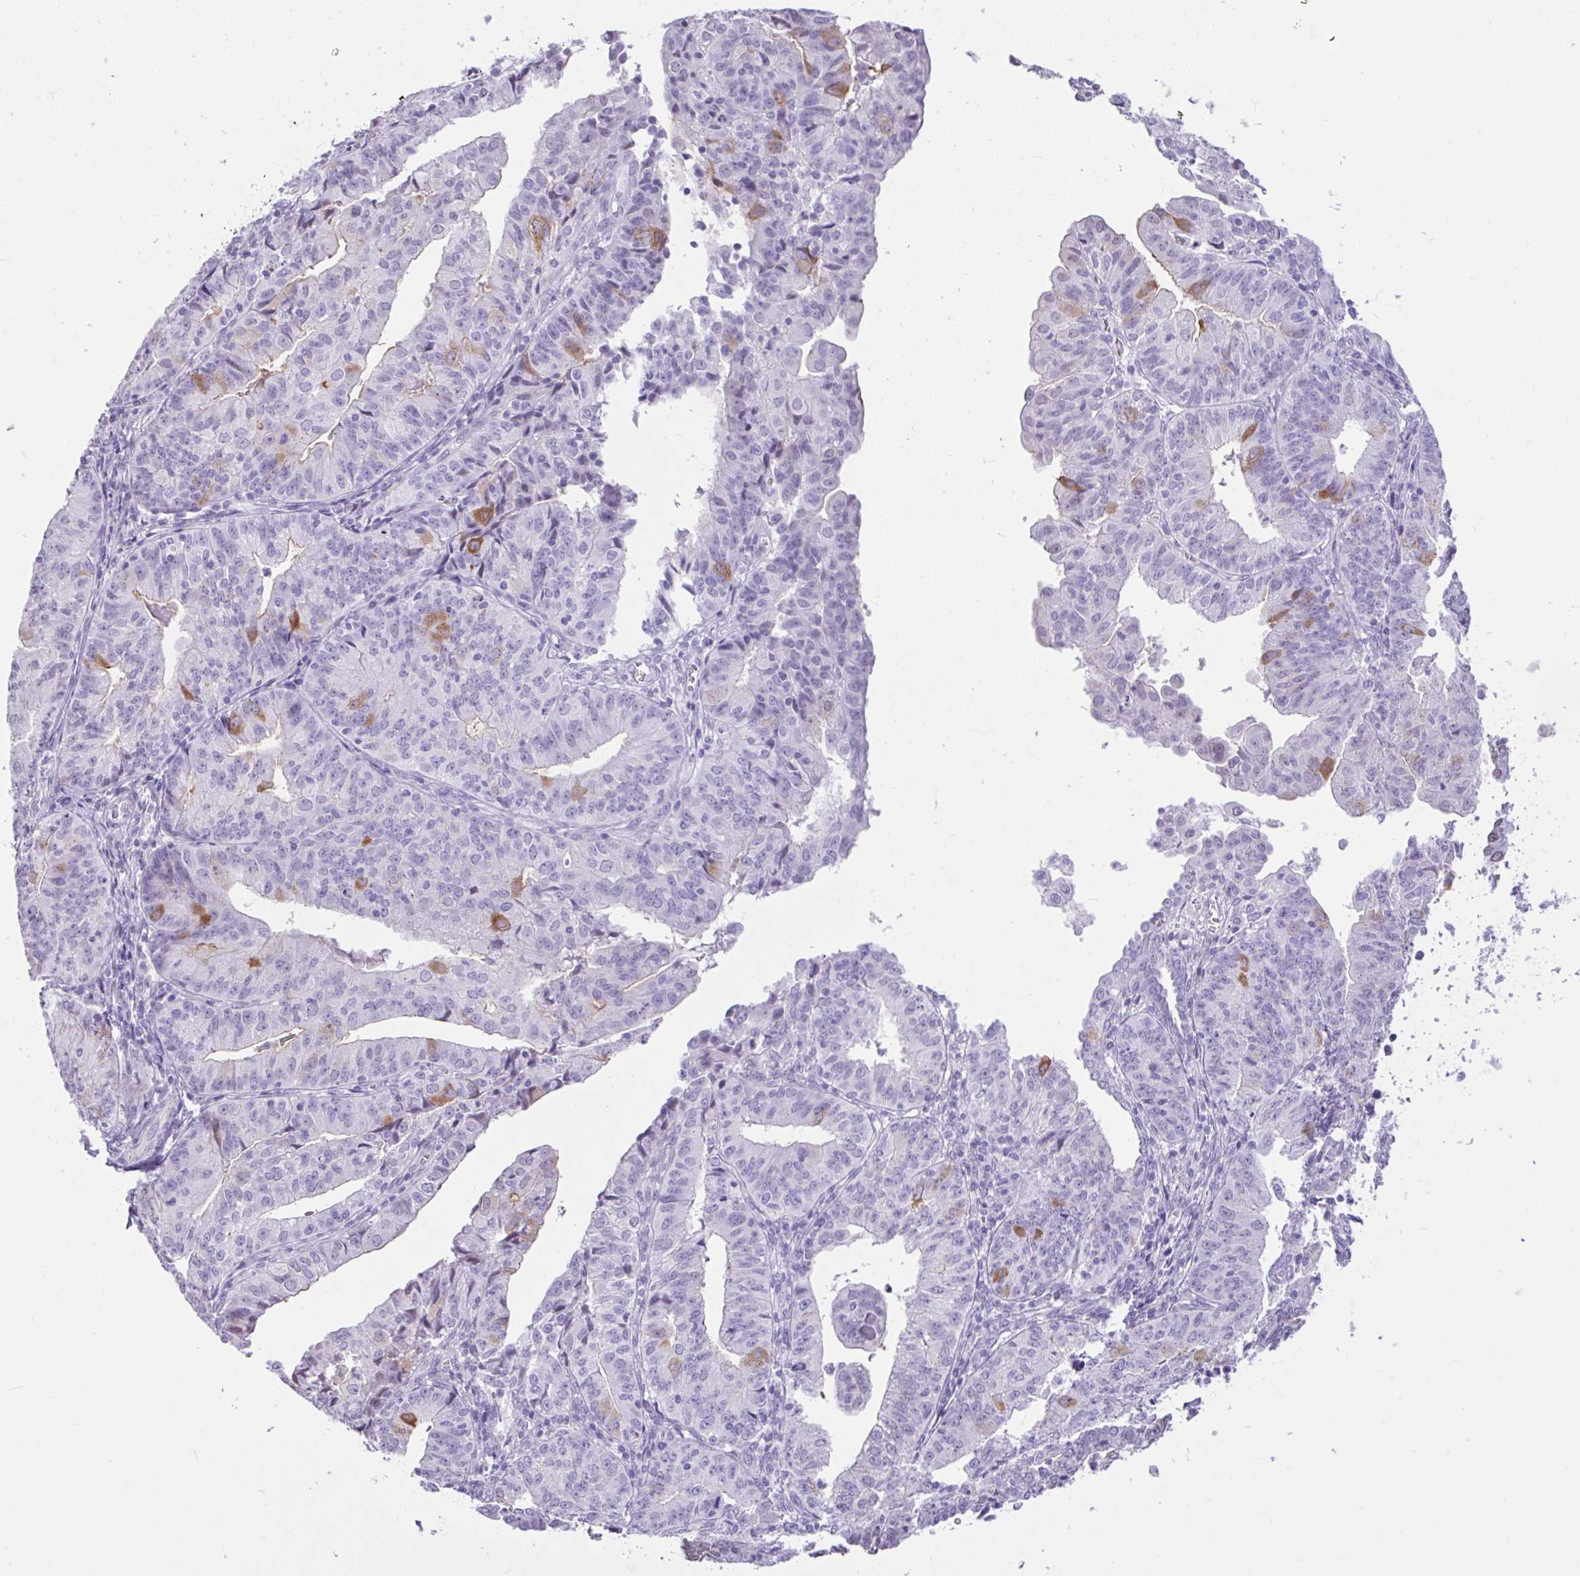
{"staining": {"intensity": "moderate", "quantity": "<25%", "location": "cytoplasmic/membranous"}, "tissue": "endometrial cancer", "cell_type": "Tumor cells", "image_type": "cancer", "snomed": [{"axis": "morphology", "description": "Adenocarcinoma, NOS"}, {"axis": "topography", "description": "Endometrium"}], "caption": "Adenocarcinoma (endometrial) stained for a protein shows moderate cytoplasmic/membranous positivity in tumor cells.", "gene": "REEP1", "patient": {"sex": "female", "age": 56}}